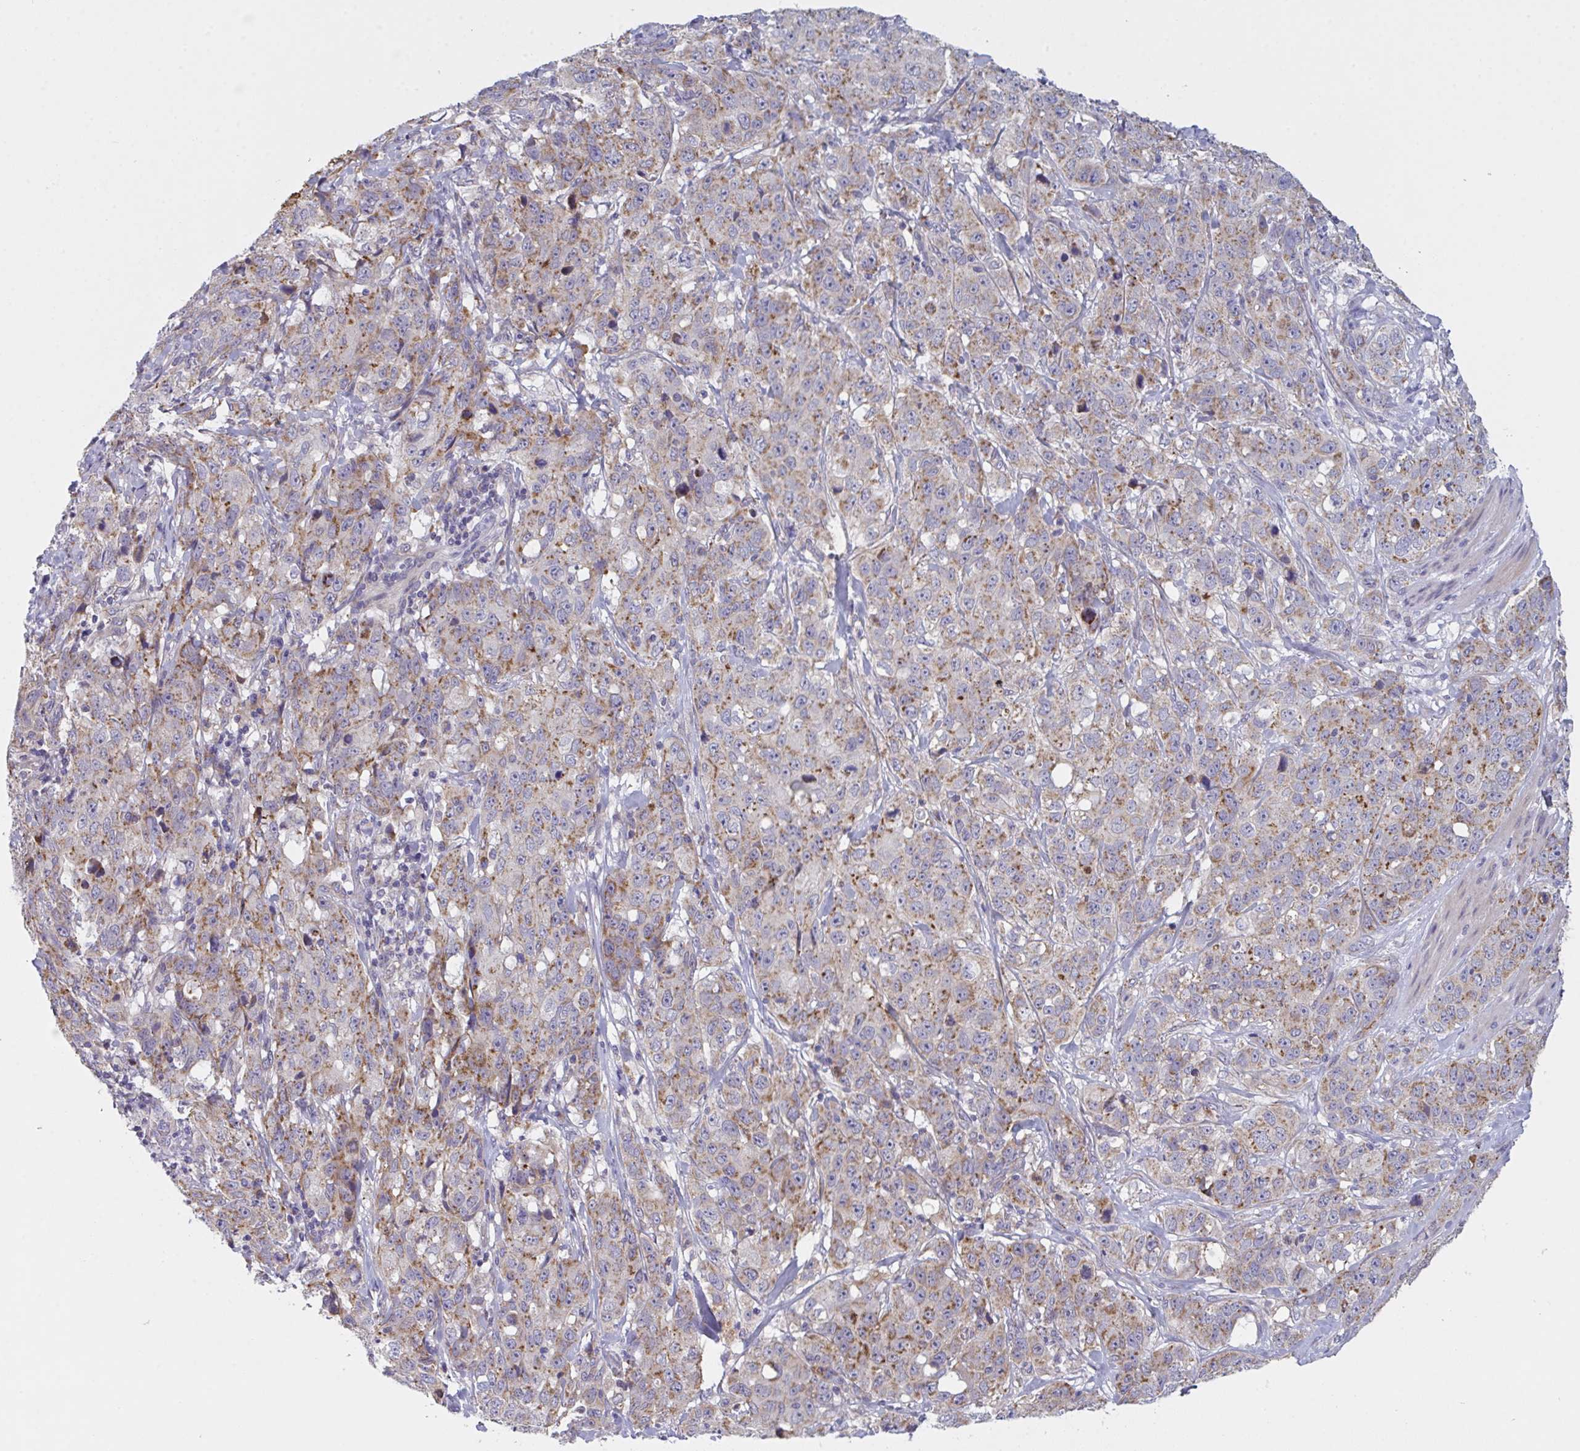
{"staining": {"intensity": "moderate", "quantity": ">75%", "location": "cytoplasmic/membranous"}, "tissue": "stomach cancer", "cell_type": "Tumor cells", "image_type": "cancer", "snomed": [{"axis": "morphology", "description": "Adenocarcinoma, NOS"}, {"axis": "topography", "description": "Stomach"}], "caption": "Protein expression analysis of stomach cancer reveals moderate cytoplasmic/membranous staining in approximately >75% of tumor cells. (brown staining indicates protein expression, while blue staining denotes nuclei).", "gene": "MRPS2", "patient": {"sex": "male", "age": 48}}